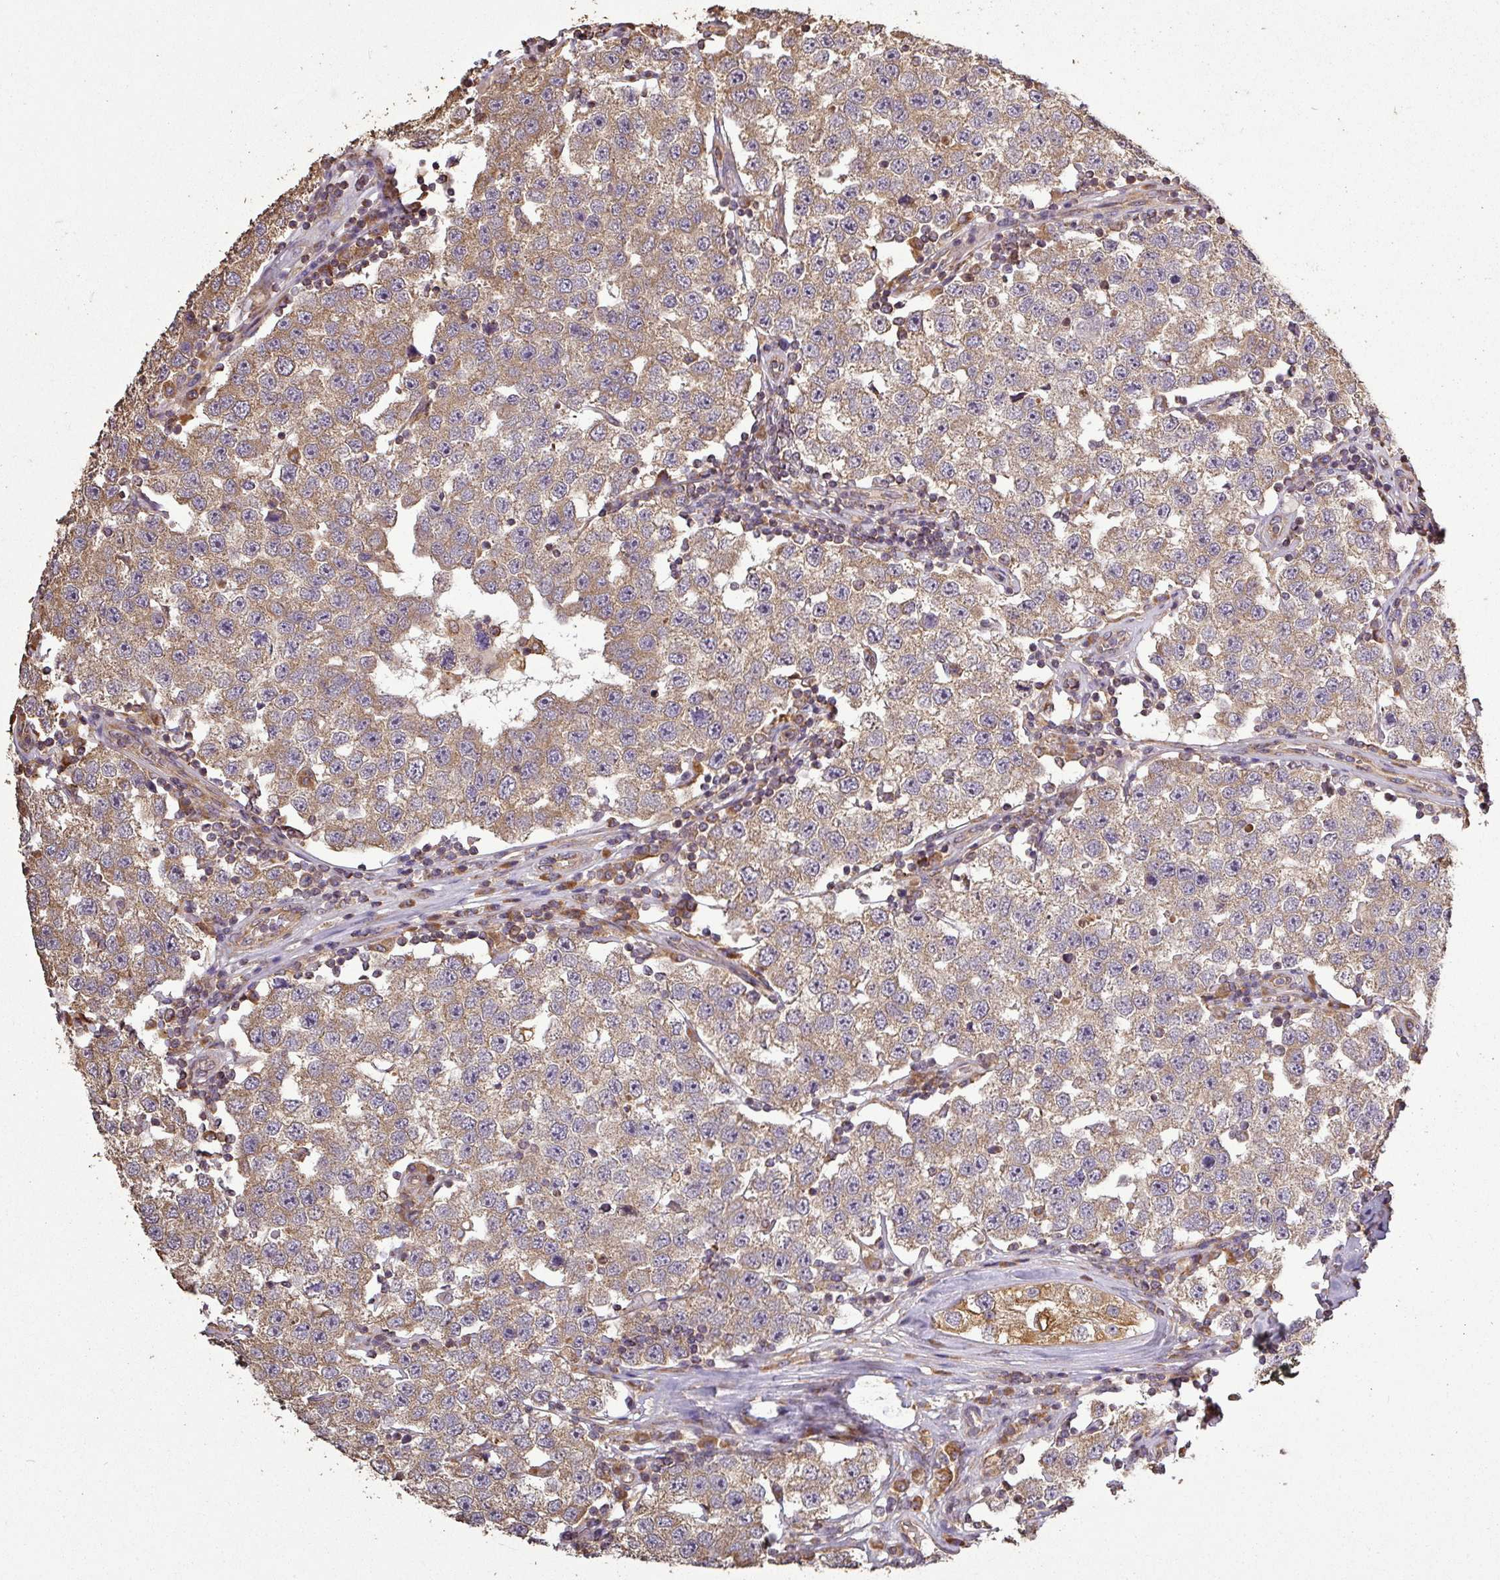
{"staining": {"intensity": "moderate", "quantity": ">75%", "location": "cytoplasmic/membranous"}, "tissue": "testis cancer", "cell_type": "Tumor cells", "image_type": "cancer", "snomed": [{"axis": "morphology", "description": "Seminoma, NOS"}, {"axis": "topography", "description": "Testis"}], "caption": "Immunohistochemistry of testis seminoma reveals medium levels of moderate cytoplasmic/membranous staining in about >75% of tumor cells.", "gene": "PLEKHM1", "patient": {"sex": "male", "age": 34}}